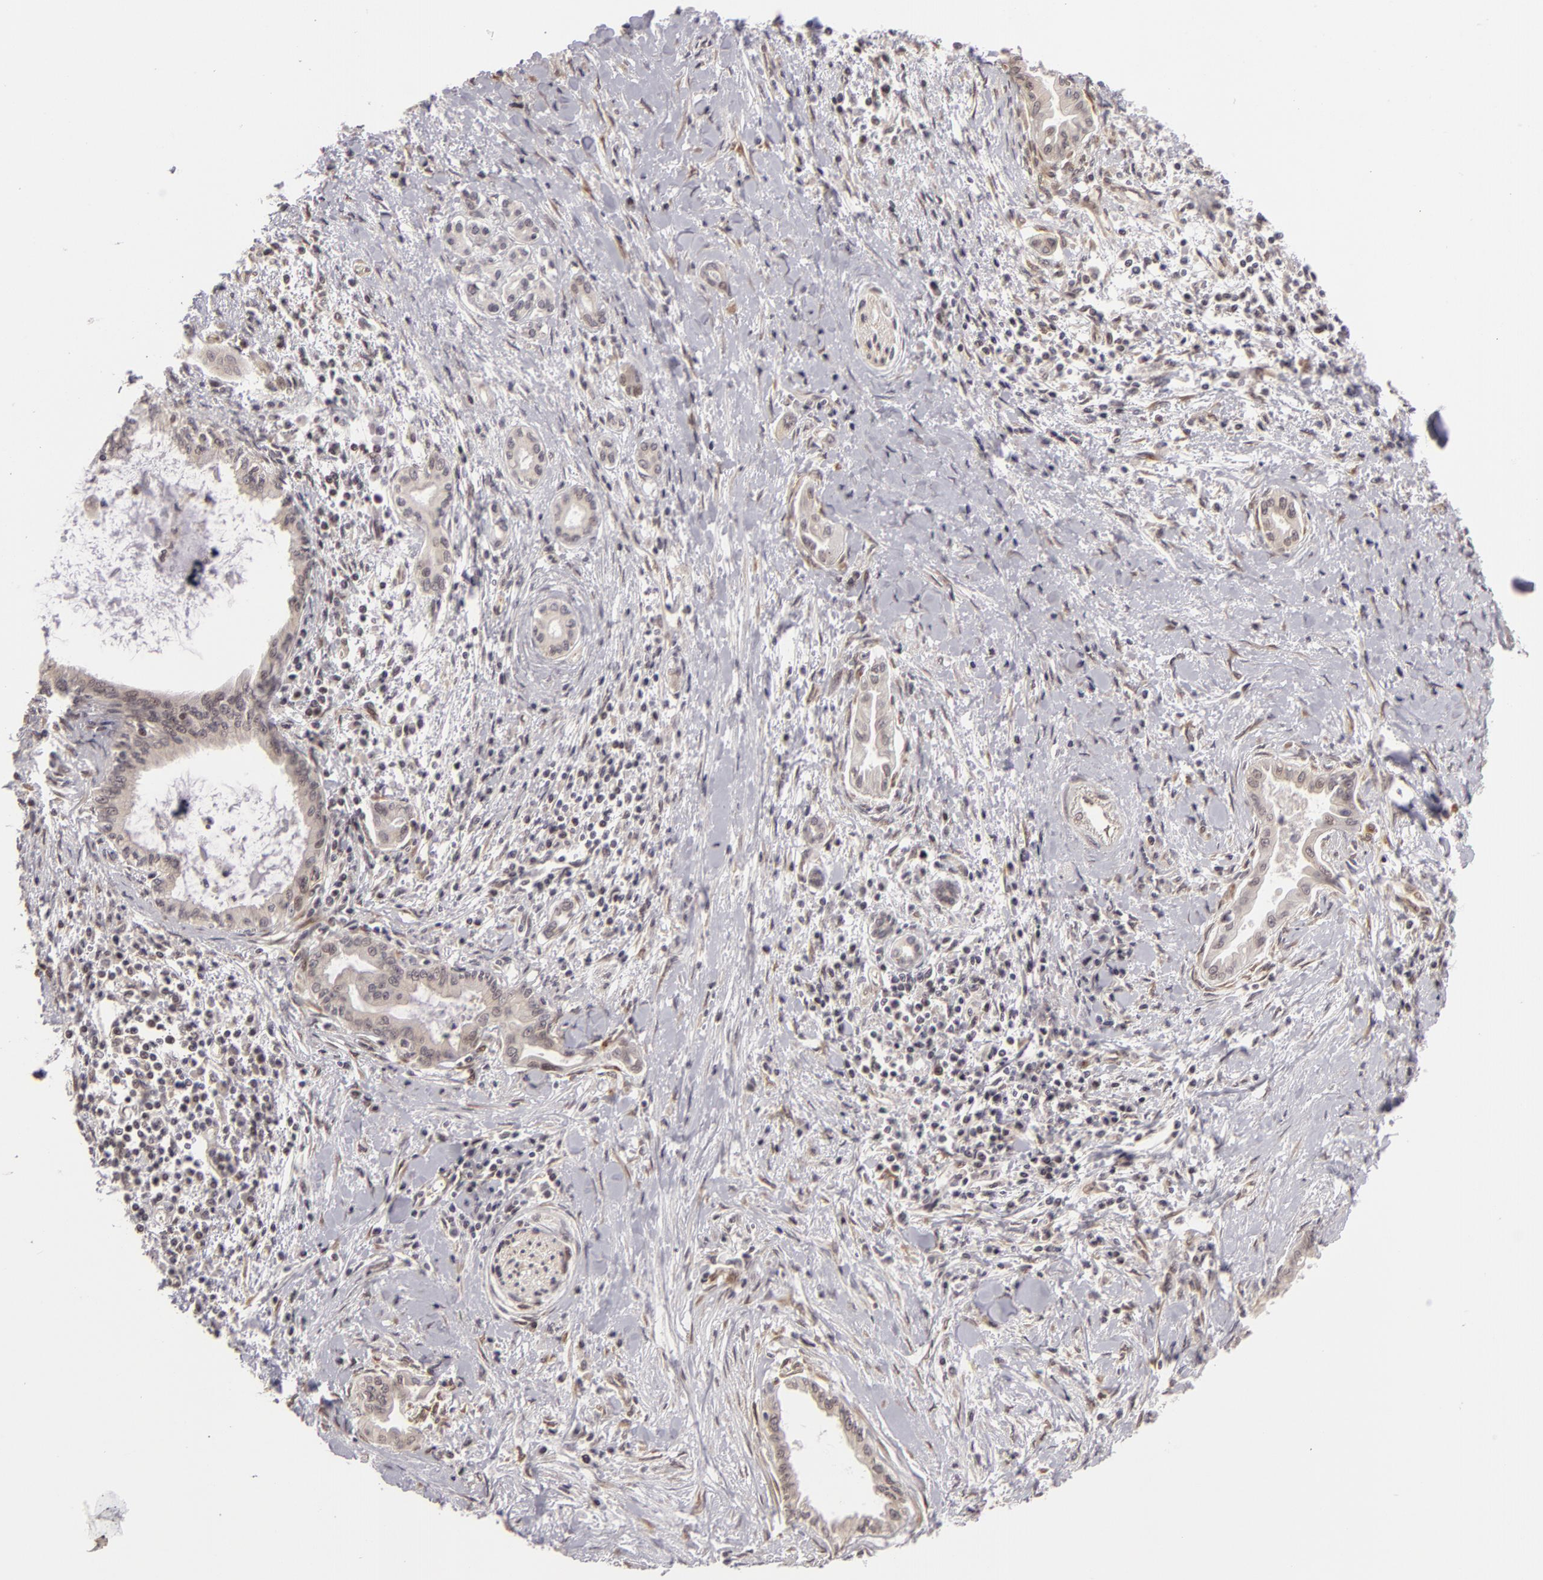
{"staining": {"intensity": "negative", "quantity": "none", "location": "none"}, "tissue": "pancreatic cancer", "cell_type": "Tumor cells", "image_type": "cancer", "snomed": [{"axis": "morphology", "description": "Adenocarcinoma, NOS"}, {"axis": "topography", "description": "Pancreas"}], "caption": "Pancreatic adenocarcinoma was stained to show a protein in brown. There is no significant positivity in tumor cells.", "gene": "ZNF133", "patient": {"sex": "female", "age": 64}}